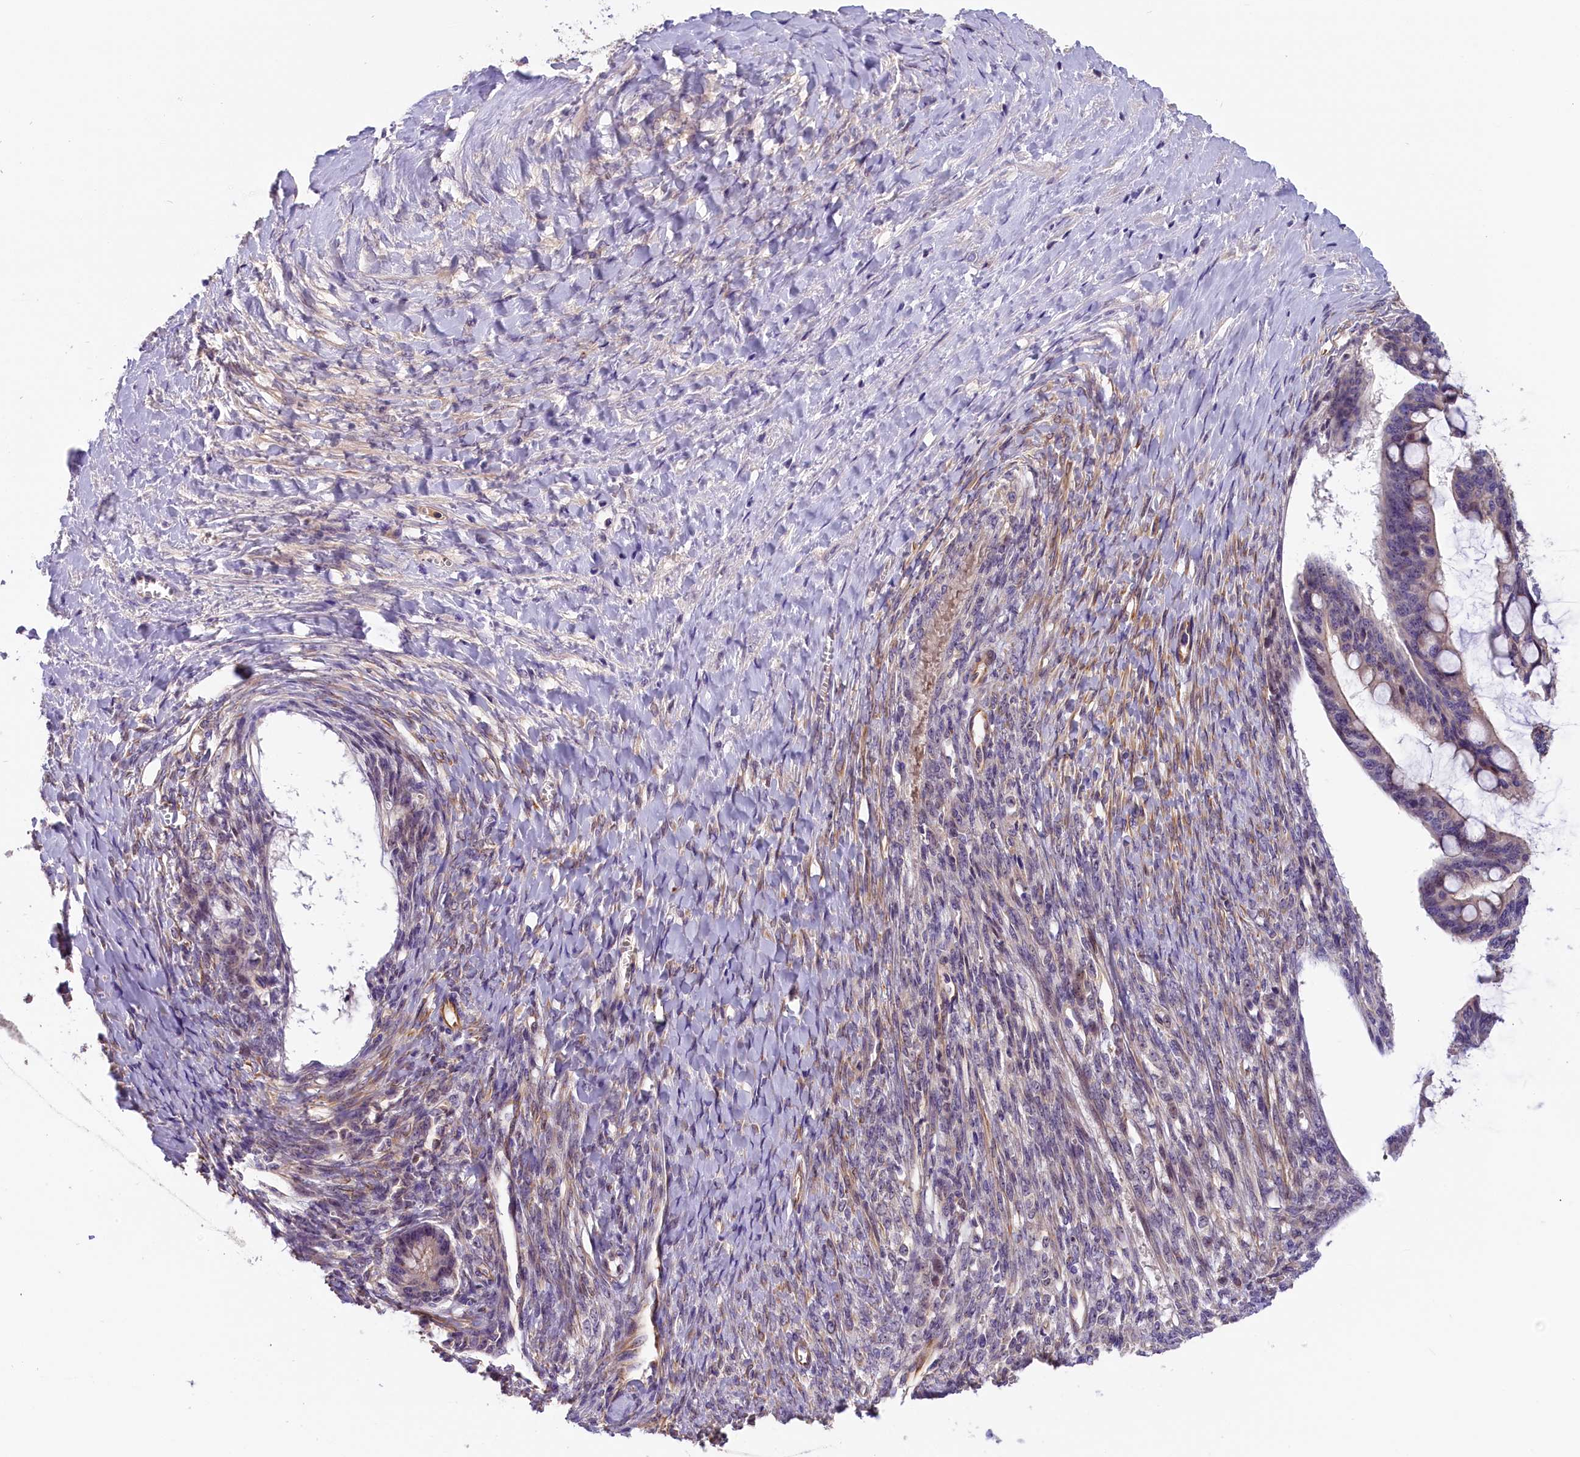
{"staining": {"intensity": "weak", "quantity": "<25%", "location": "cytoplasmic/membranous,nuclear"}, "tissue": "ovarian cancer", "cell_type": "Tumor cells", "image_type": "cancer", "snomed": [{"axis": "morphology", "description": "Cystadenocarcinoma, mucinous, NOS"}, {"axis": "topography", "description": "Ovary"}], "caption": "Immunohistochemistry photomicrograph of neoplastic tissue: mucinous cystadenocarcinoma (ovarian) stained with DAB reveals no significant protein expression in tumor cells.", "gene": "CCDC32", "patient": {"sex": "female", "age": 73}}